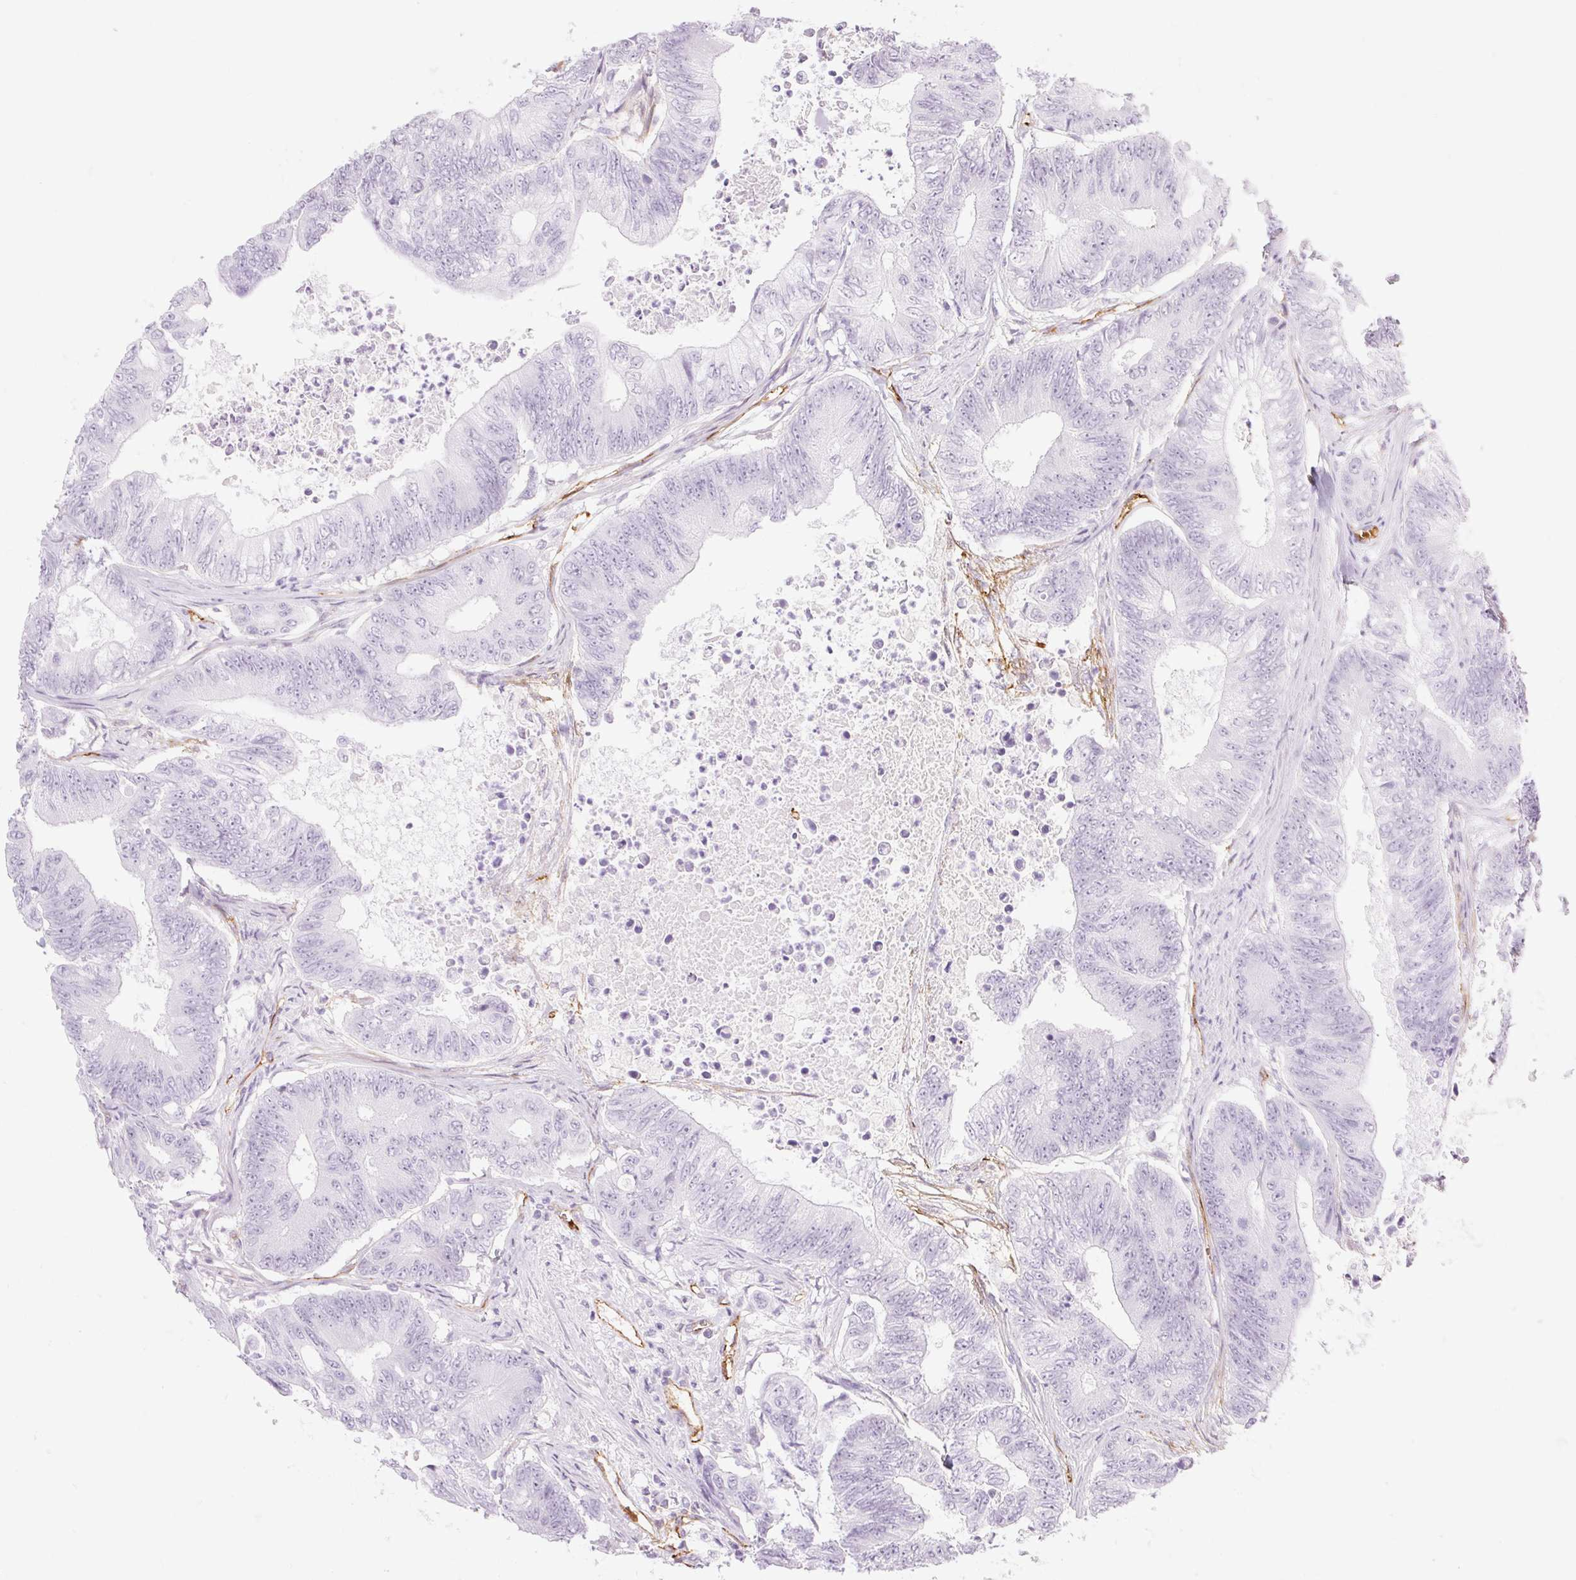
{"staining": {"intensity": "negative", "quantity": "none", "location": "none"}, "tissue": "colorectal cancer", "cell_type": "Tumor cells", "image_type": "cancer", "snomed": [{"axis": "morphology", "description": "Adenocarcinoma, NOS"}, {"axis": "topography", "description": "Colon"}], "caption": "Immunohistochemical staining of colorectal cancer (adenocarcinoma) shows no significant expression in tumor cells.", "gene": "TAF1L", "patient": {"sex": "female", "age": 48}}